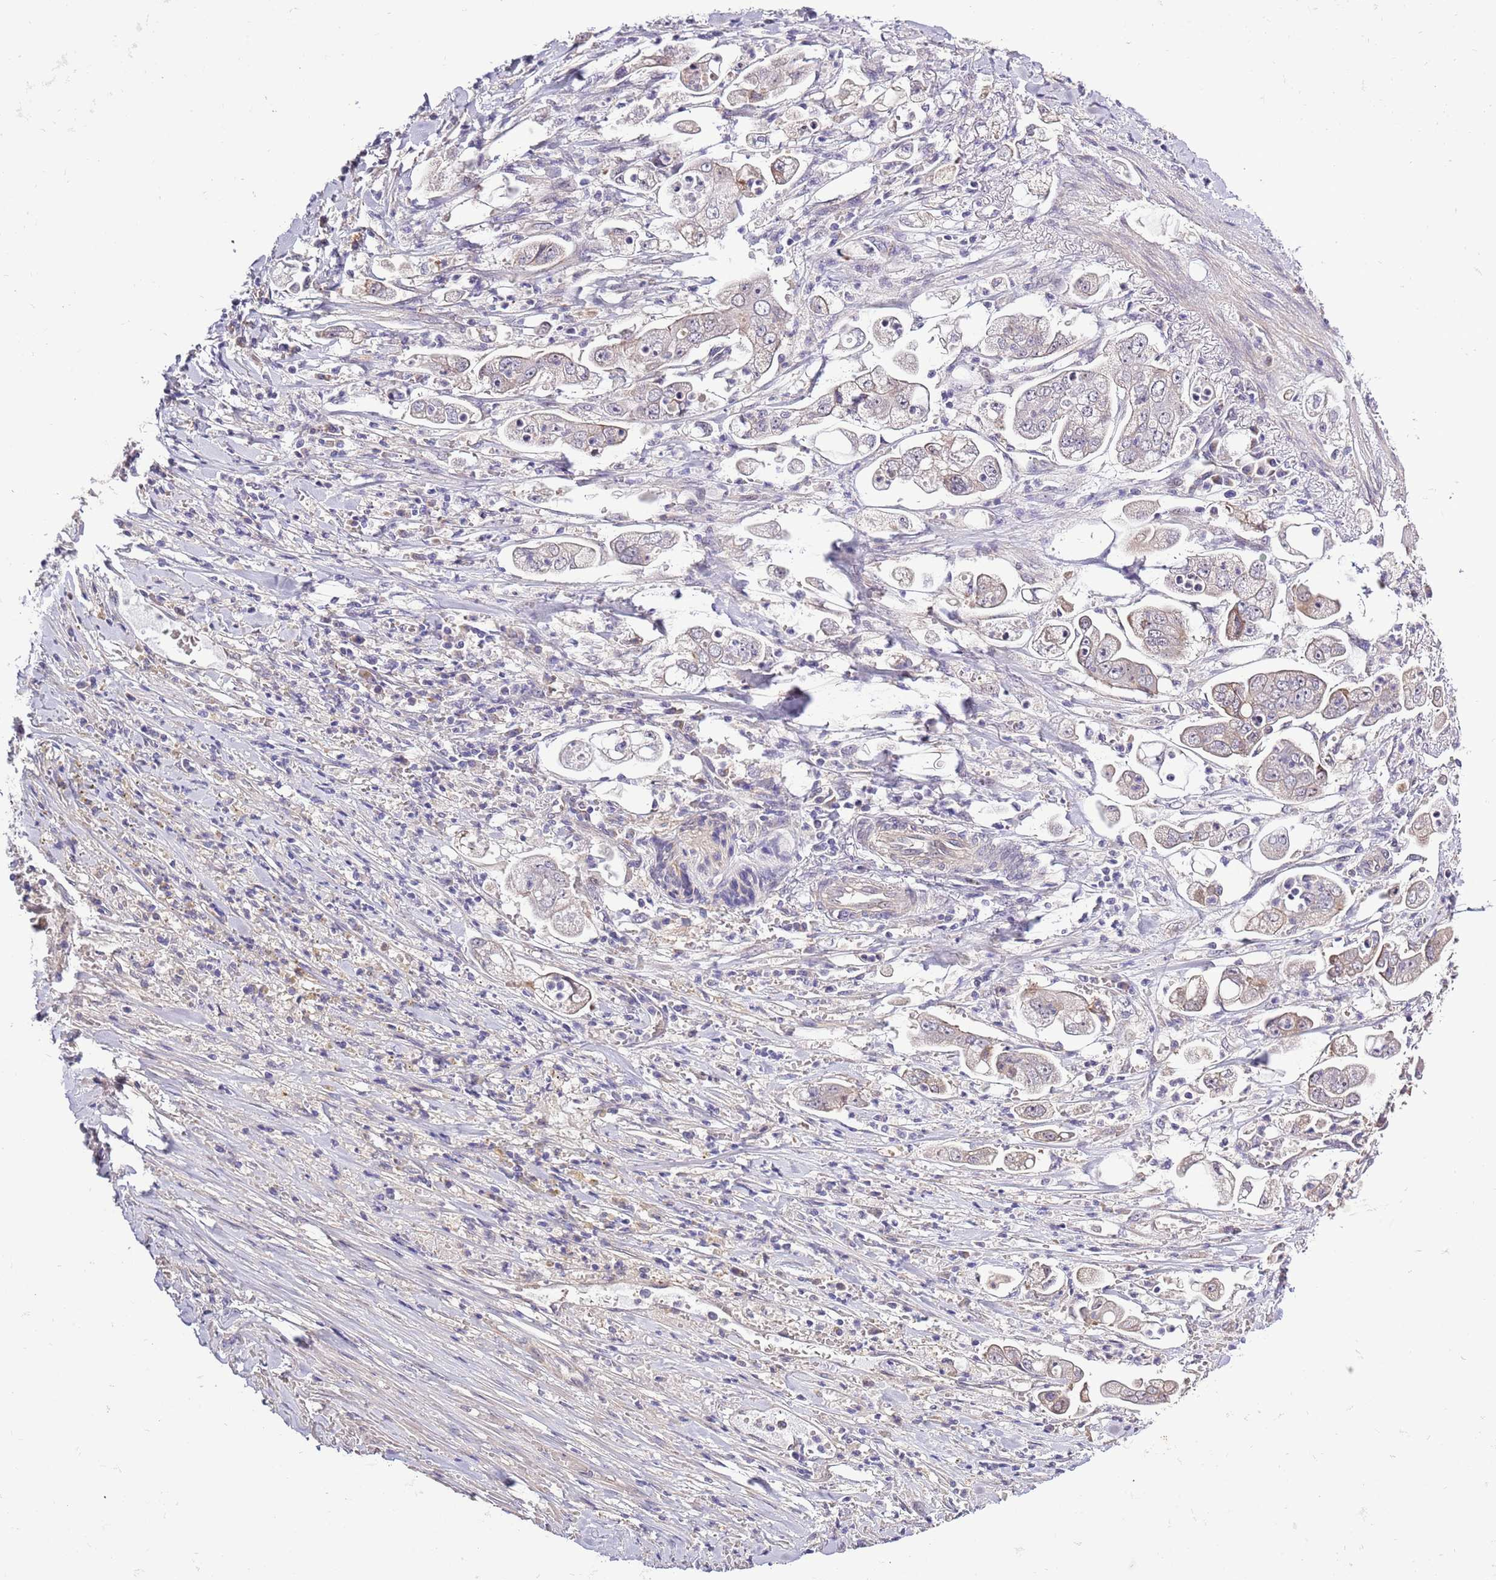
{"staining": {"intensity": "weak", "quantity": "<25%", "location": "cytoplasmic/membranous"}, "tissue": "stomach cancer", "cell_type": "Tumor cells", "image_type": "cancer", "snomed": [{"axis": "morphology", "description": "Adenocarcinoma, NOS"}, {"axis": "topography", "description": "Stomach"}], "caption": "Tumor cells are negative for protein expression in human stomach cancer (adenocarcinoma).", "gene": "LIPJ", "patient": {"sex": "male", "age": 62}}